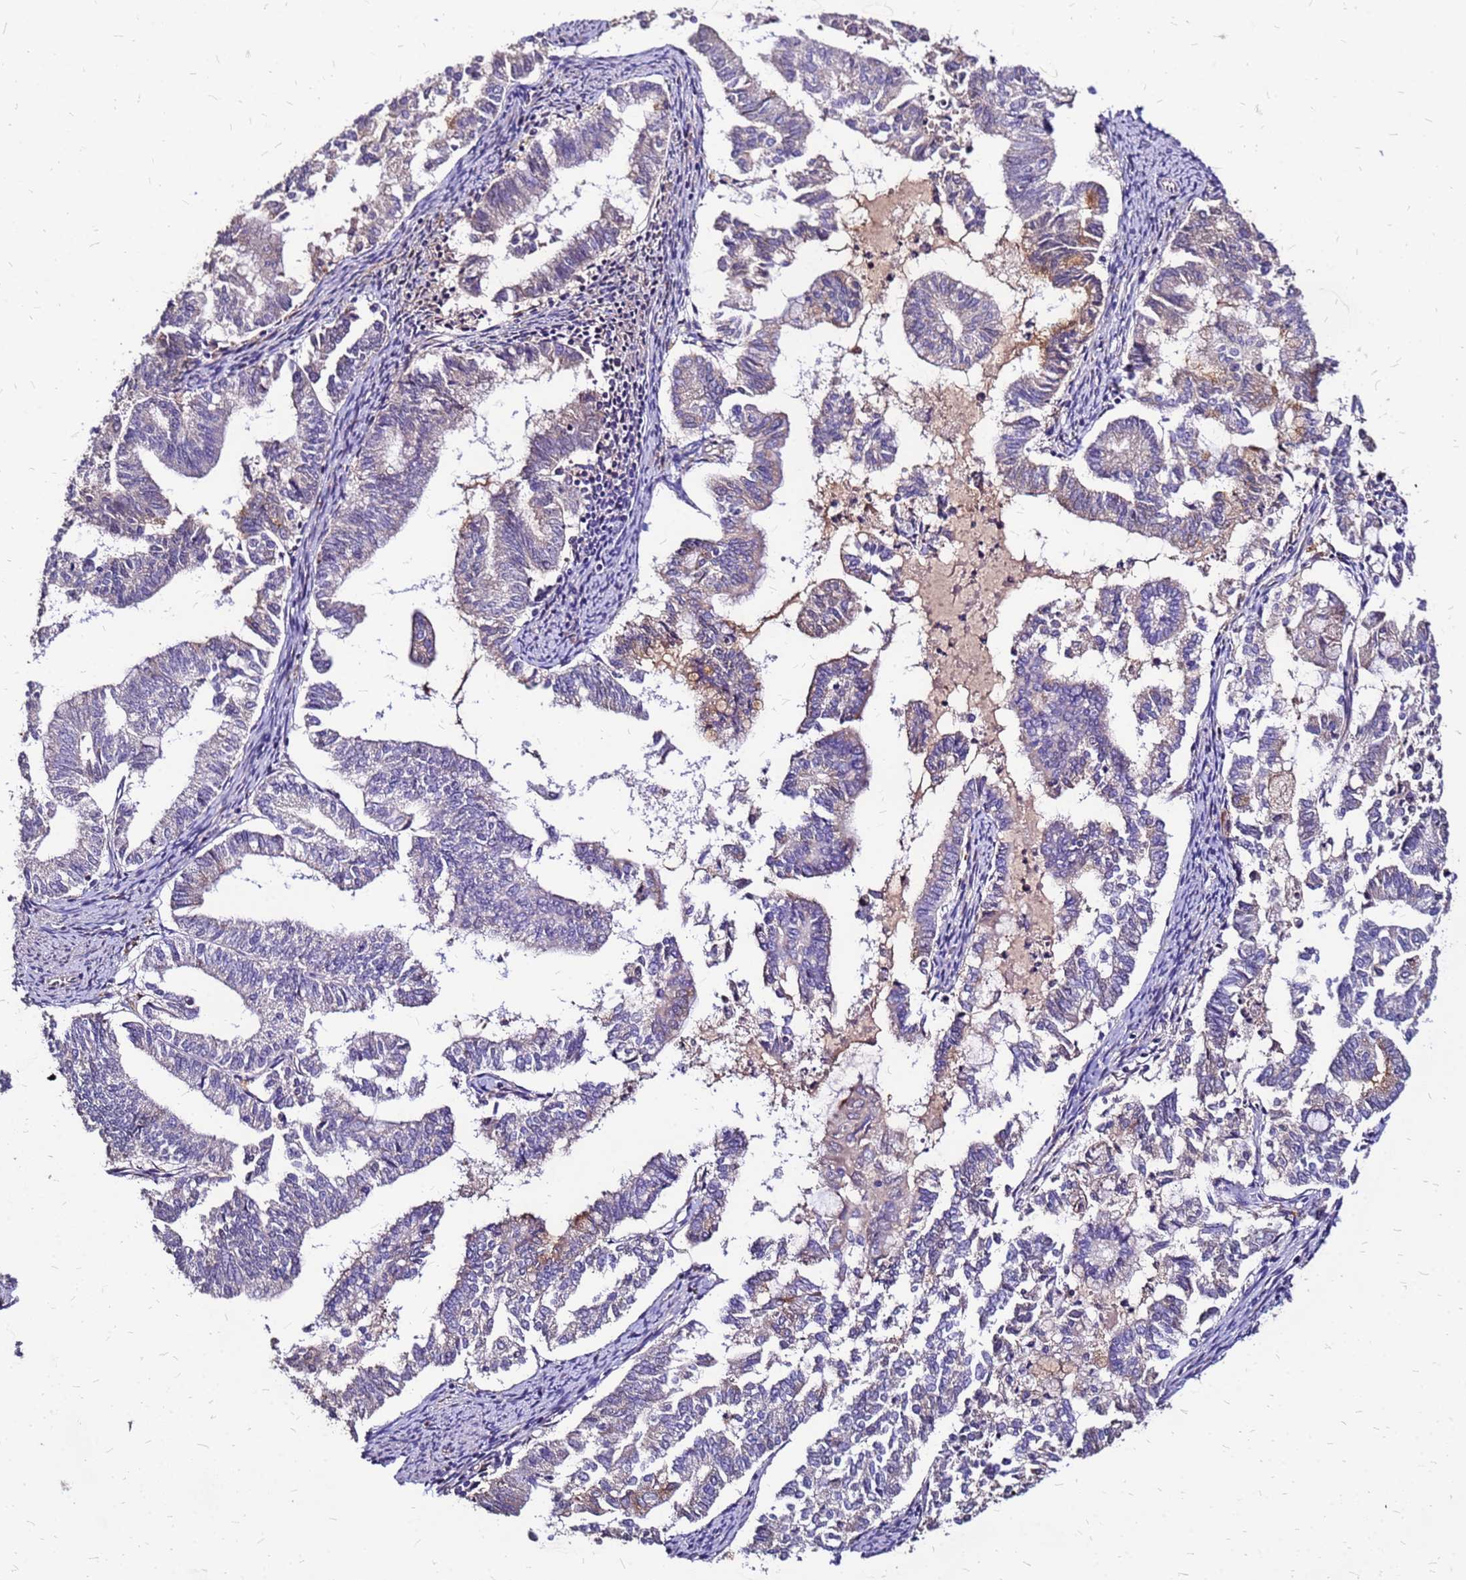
{"staining": {"intensity": "weak", "quantity": "<25%", "location": "cytoplasmic/membranous"}, "tissue": "endometrial cancer", "cell_type": "Tumor cells", "image_type": "cancer", "snomed": [{"axis": "morphology", "description": "Adenocarcinoma, NOS"}, {"axis": "topography", "description": "Endometrium"}], "caption": "DAB immunohistochemical staining of human endometrial cancer (adenocarcinoma) shows no significant staining in tumor cells.", "gene": "ARHGEF5", "patient": {"sex": "female", "age": 79}}